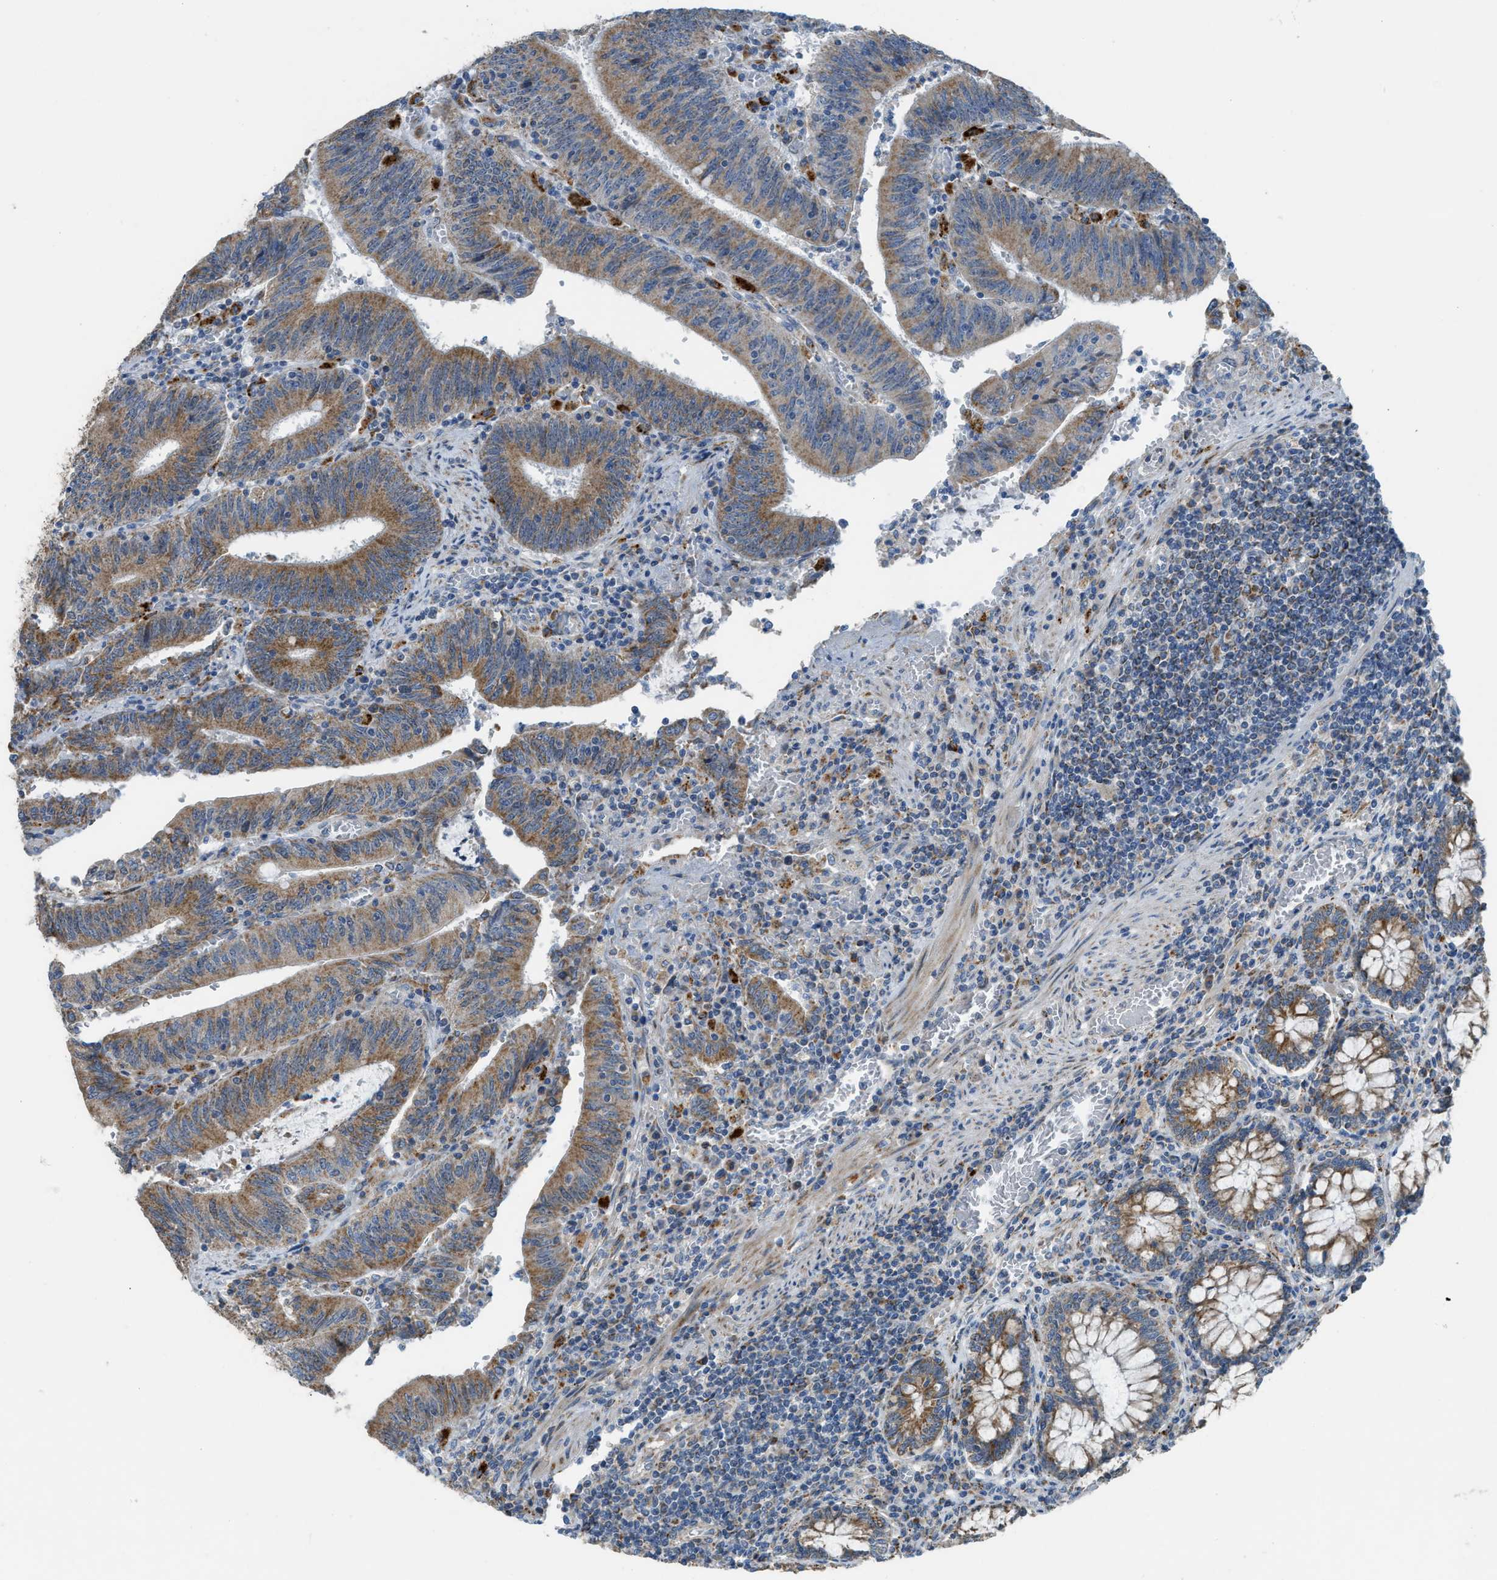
{"staining": {"intensity": "moderate", "quantity": ">75%", "location": "cytoplasmic/membranous"}, "tissue": "colorectal cancer", "cell_type": "Tumor cells", "image_type": "cancer", "snomed": [{"axis": "morphology", "description": "Normal tissue, NOS"}, {"axis": "morphology", "description": "Adenocarcinoma, NOS"}, {"axis": "topography", "description": "Rectum"}], "caption": "Immunohistochemistry (IHC) staining of colorectal adenocarcinoma, which exhibits medium levels of moderate cytoplasmic/membranous positivity in about >75% of tumor cells indicating moderate cytoplasmic/membranous protein positivity. The staining was performed using DAB (3,3'-diaminobenzidine) (brown) for protein detection and nuclei were counterstained in hematoxylin (blue).", "gene": "SMIM20", "patient": {"sex": "female", "age": 66}}